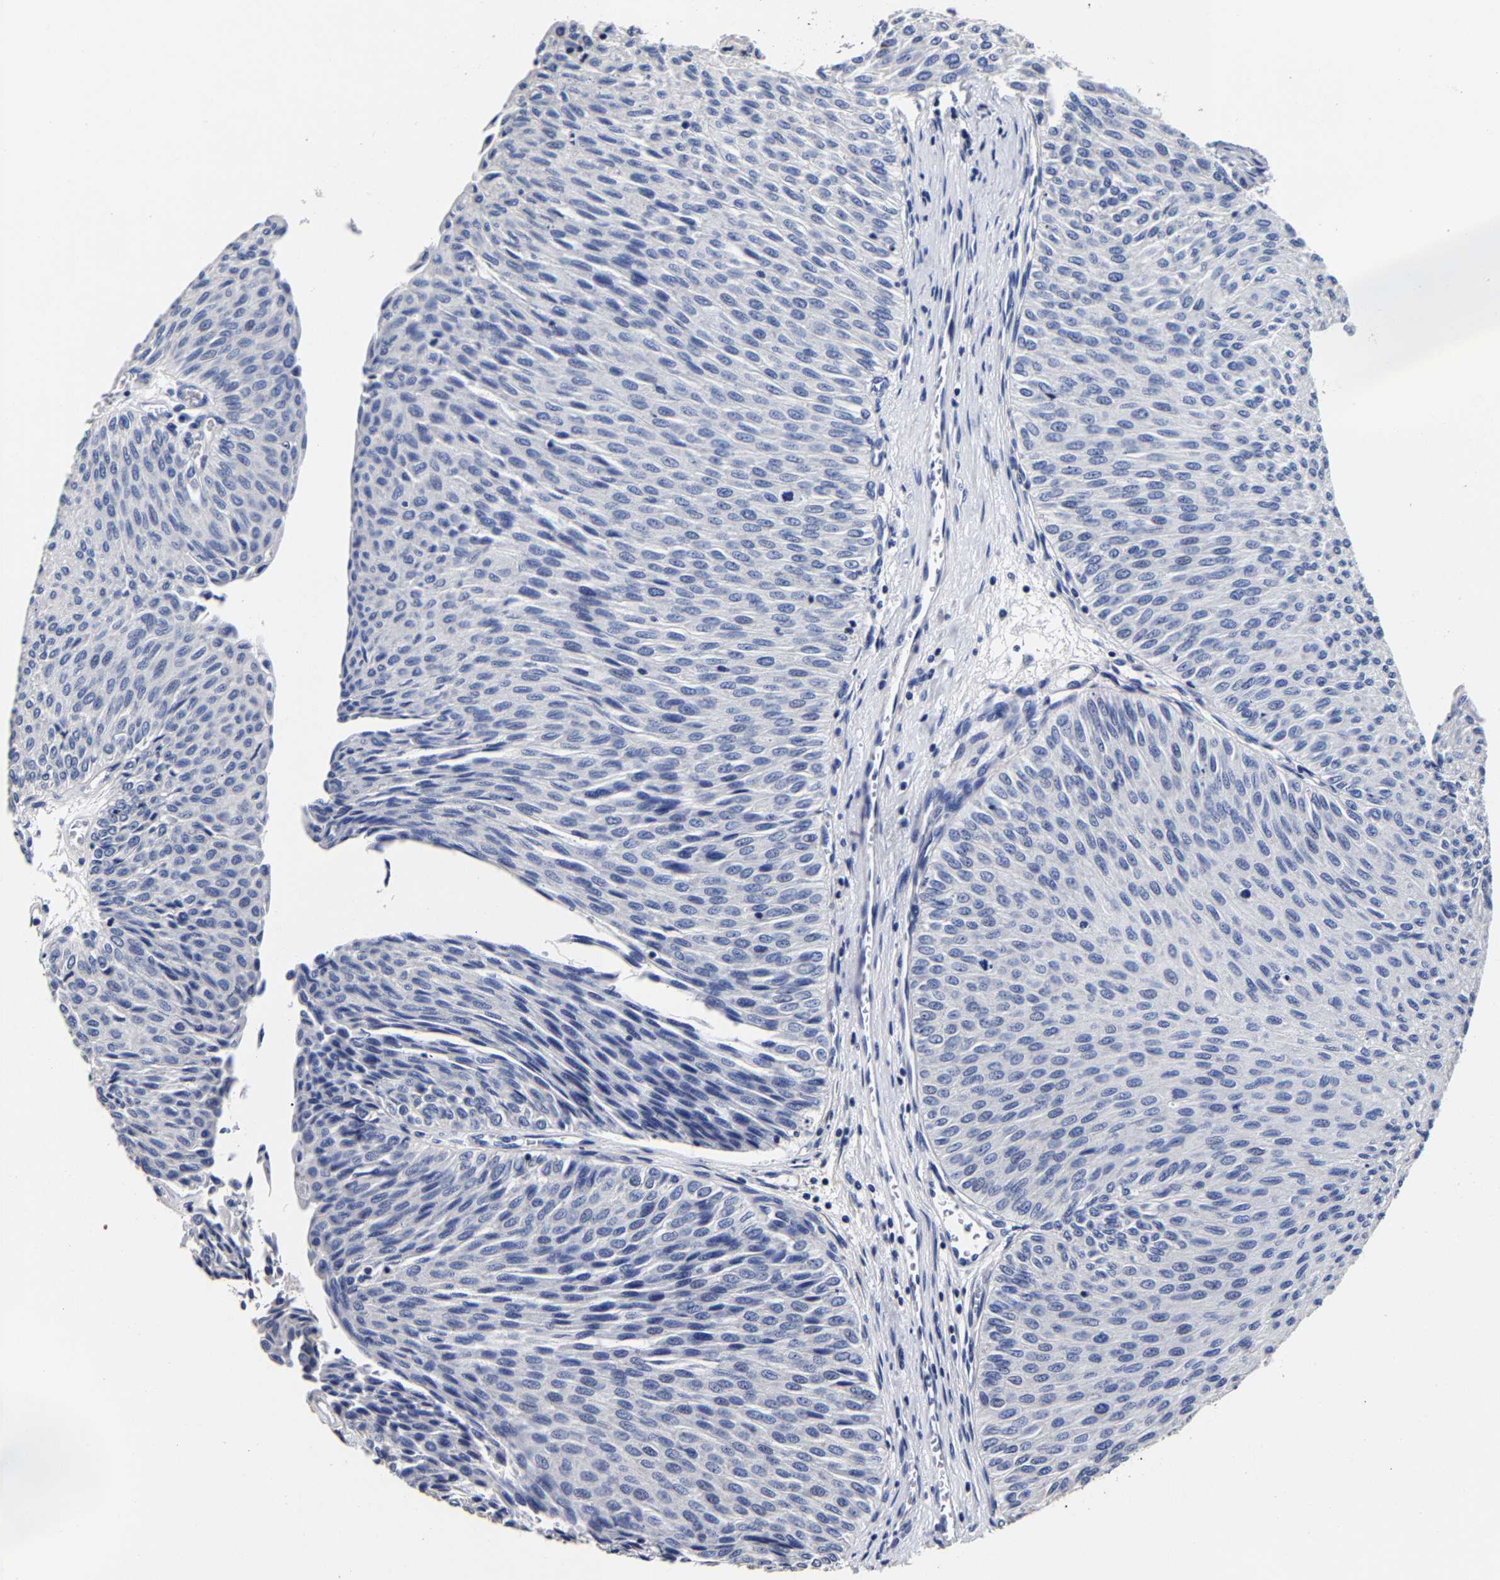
{"staining": {"intensity": "negative", "quantity": "none", "location": "none"}, "tissue": "urothelial cancer", "cell_type": "Tumor cells", "image_type": "cancer", "snomed": [{"axis": "morphology", "description": "Urothelial carcinoma, Low grade"}, {"axis": "topography", "description": "Urinary bladder"}], "caption": "Immunohistochemical staining of human low-grade urothelial carcinoma exhibits no significant positivity in tumor cells.", "gene": "AKAP4", "patient": {"sex": "male", "age": 78}}